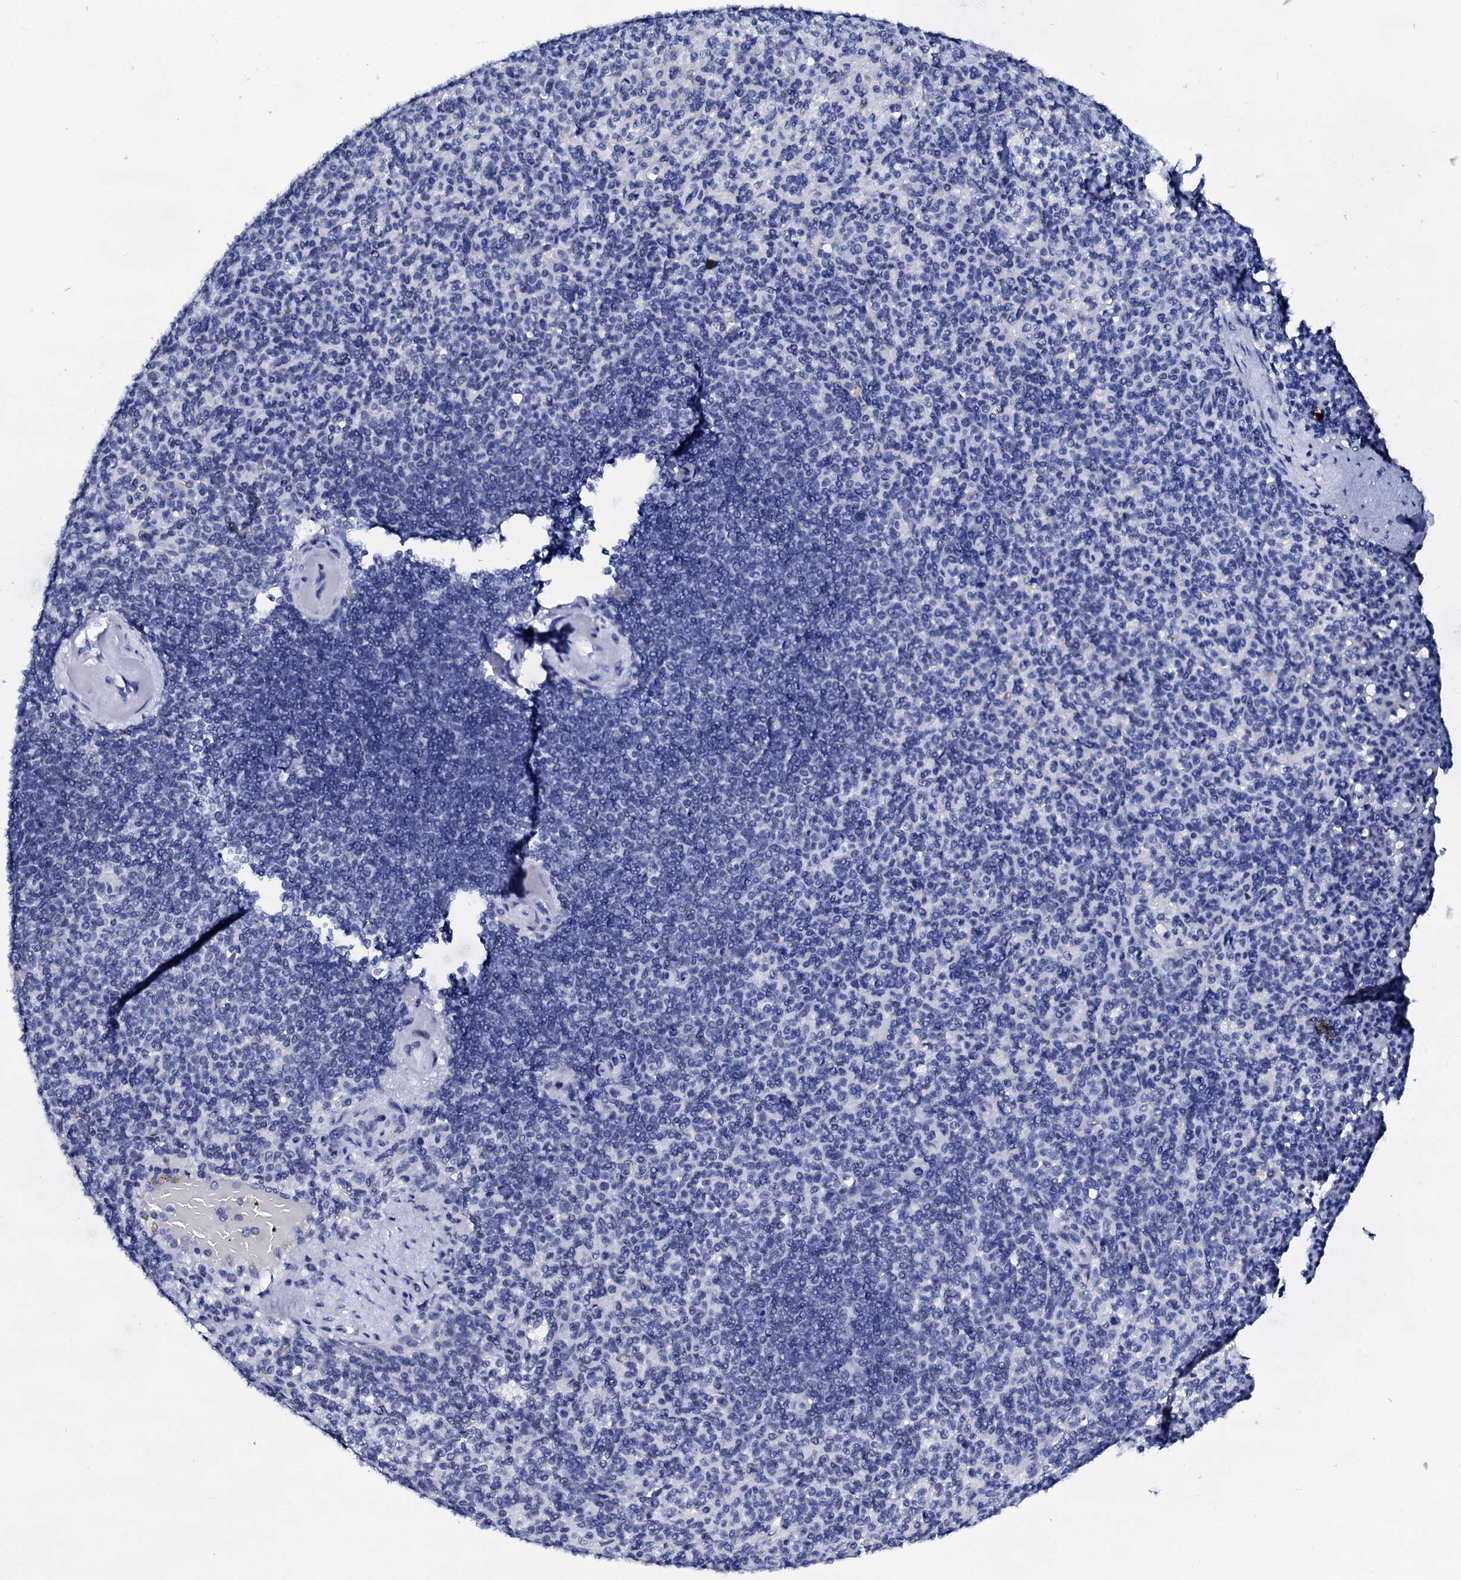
{"staining": {"intensity": "negative", "quantity": "none", "location": "none"}, "tissue": "spleen", "cell_type": "Cells in red pulp", "image_type": "normal", "snomed": [{"axis": "morphology", "description": "Normal tissue, NOS"}, {"axis": "topography", "description": "Spleen"}], "caption": "Cells in red pulp show no significant protein expression in unremarkable spleen. The staining was performed using DAB to visualize the protein expression in brown, while the nuclei were stained in blue with hematoxylin (Magnification: 20x).", "gene": "SPATA19", "patient": {"sex": "female", "age": 74}}